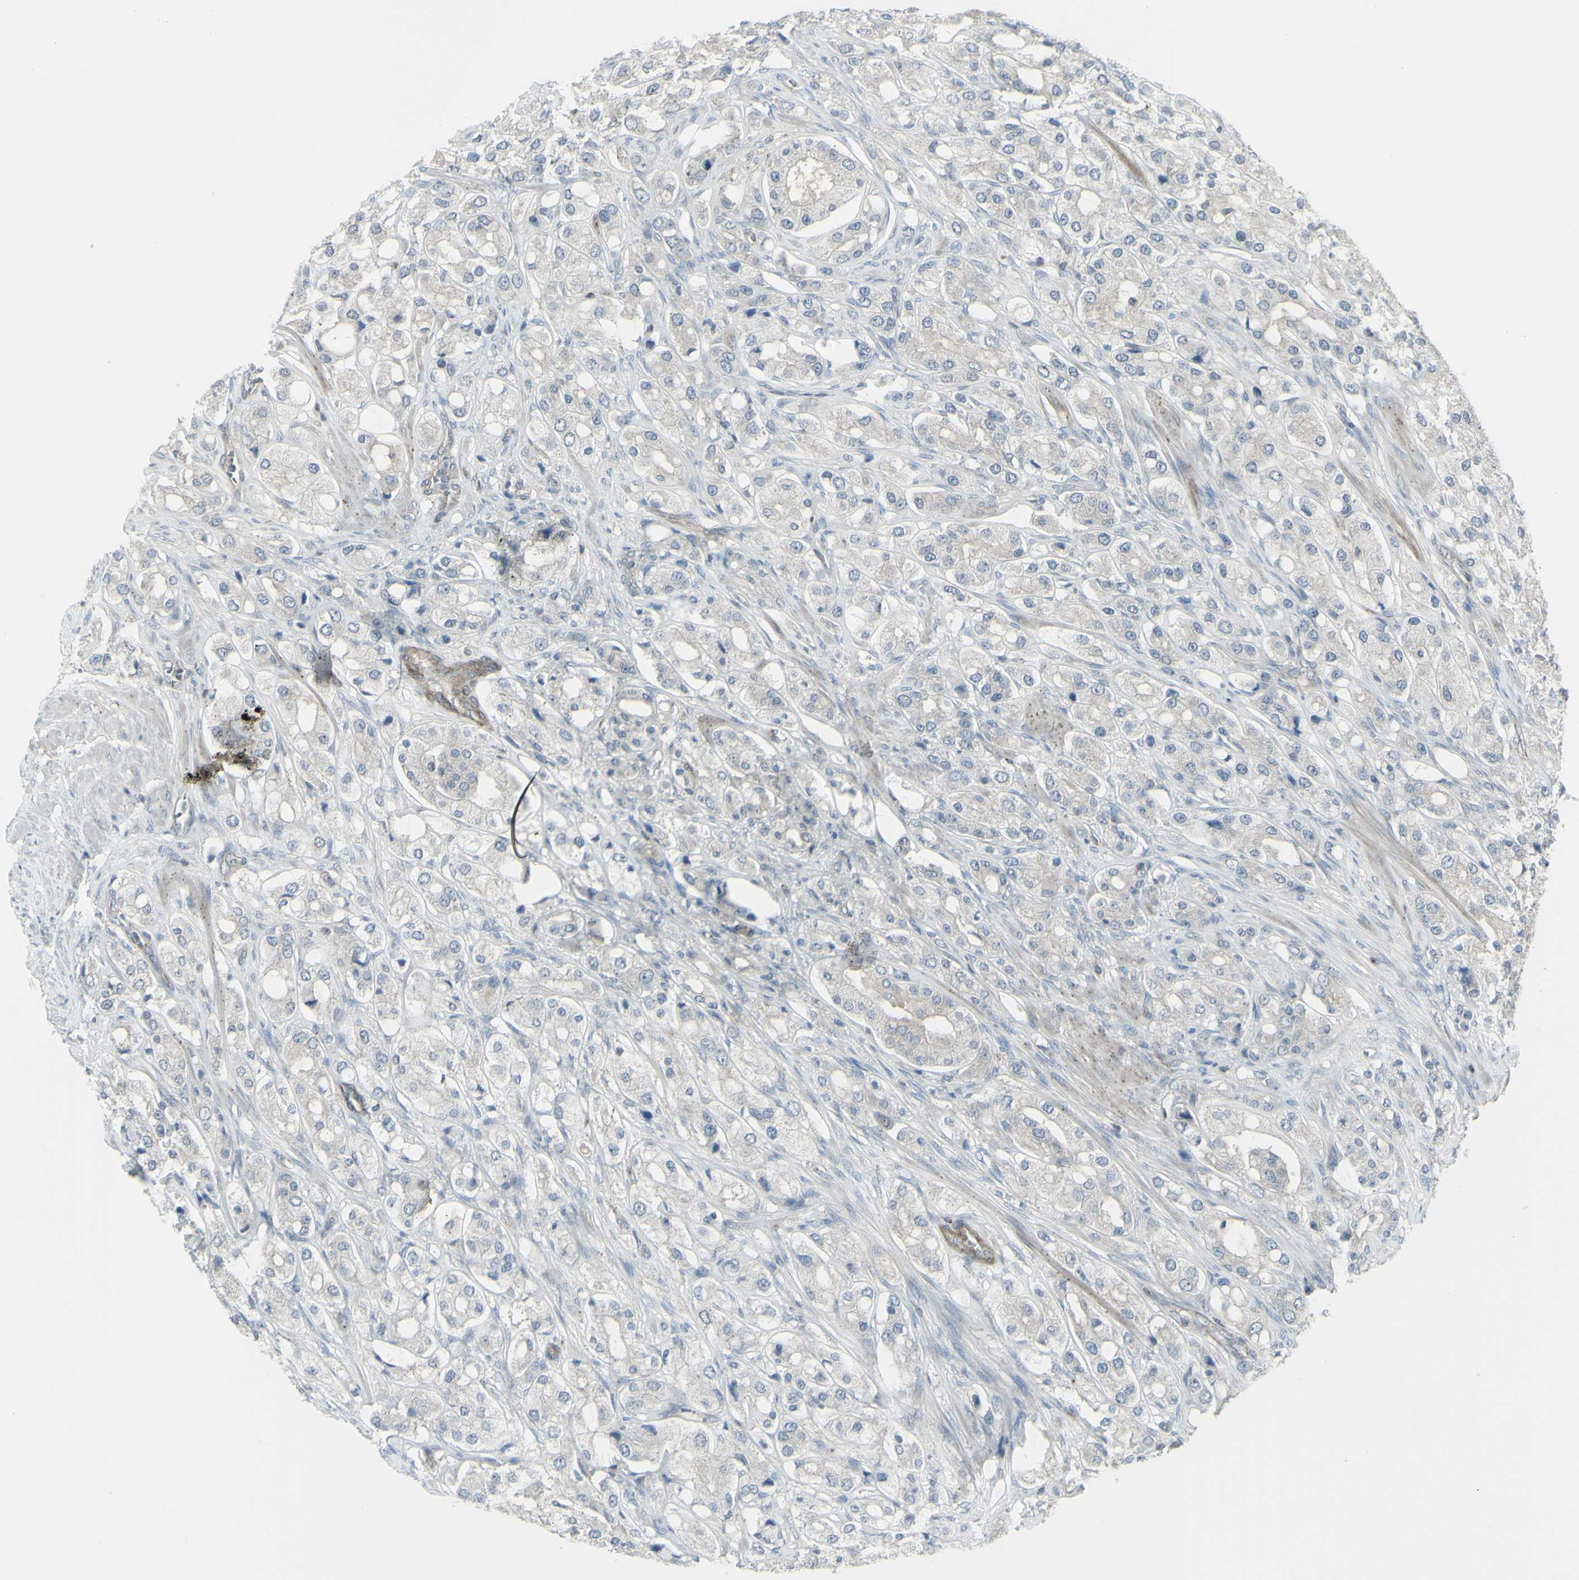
{"staining": {"intensity": "negative", "quantity": "none", "location": "none"}, "tissue": "prostate cancer", "cell_type": "Tumor cells", "image_type": "cancer", "snomed": [{"axis": "morphology", "description": "Adenocarcinoma, High grade"}, {"axis": "topography", "description": "Prostate"}], "caption": "High-grade adenocarcinoma (prostate) was stained to show a protein in brown. There is no significant staining in tumor cells.", "gene": "GALNT6", "patient": {"sex": "male", "age": 65}}